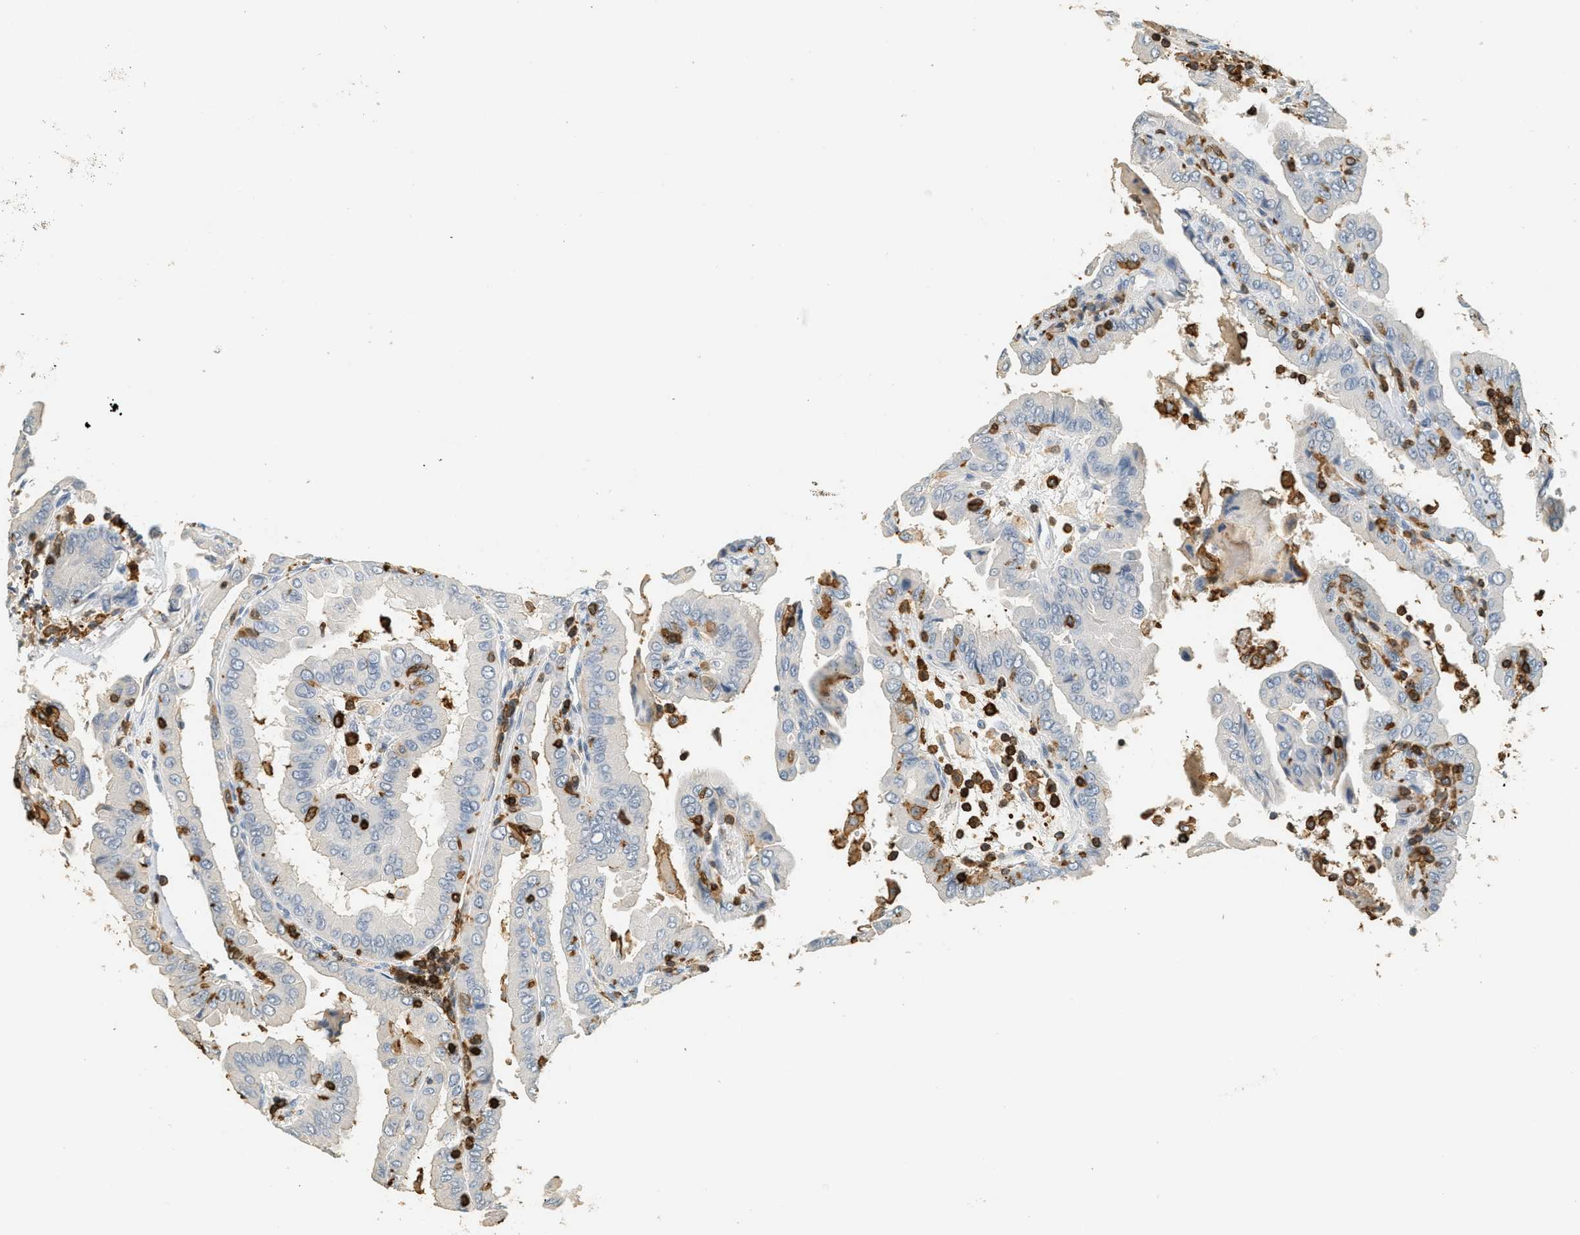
{"staining": {"intensity": "negative", "quantity": "none", "location": "none"}, "tissue": "thyroid cancer", "cell_type": "Tumor cells", "image_type": "cancer", "snomed": [{"axis": "morphology", "description": "Papillary adenocarcinoma, NOS"}, {"axis": "topography", "description": "Thyroid gland"}], "caption": "DAB (3,3'-diaminobenzidine) immunohistochemical staining of human thyroid cancer (papillary adenocarcinoma) demonstrates no significant positivity in tumor cells. Nuclei are stained in blue.", "gene": "LSP1", "patient": {"sex": "male", "age": 33}}